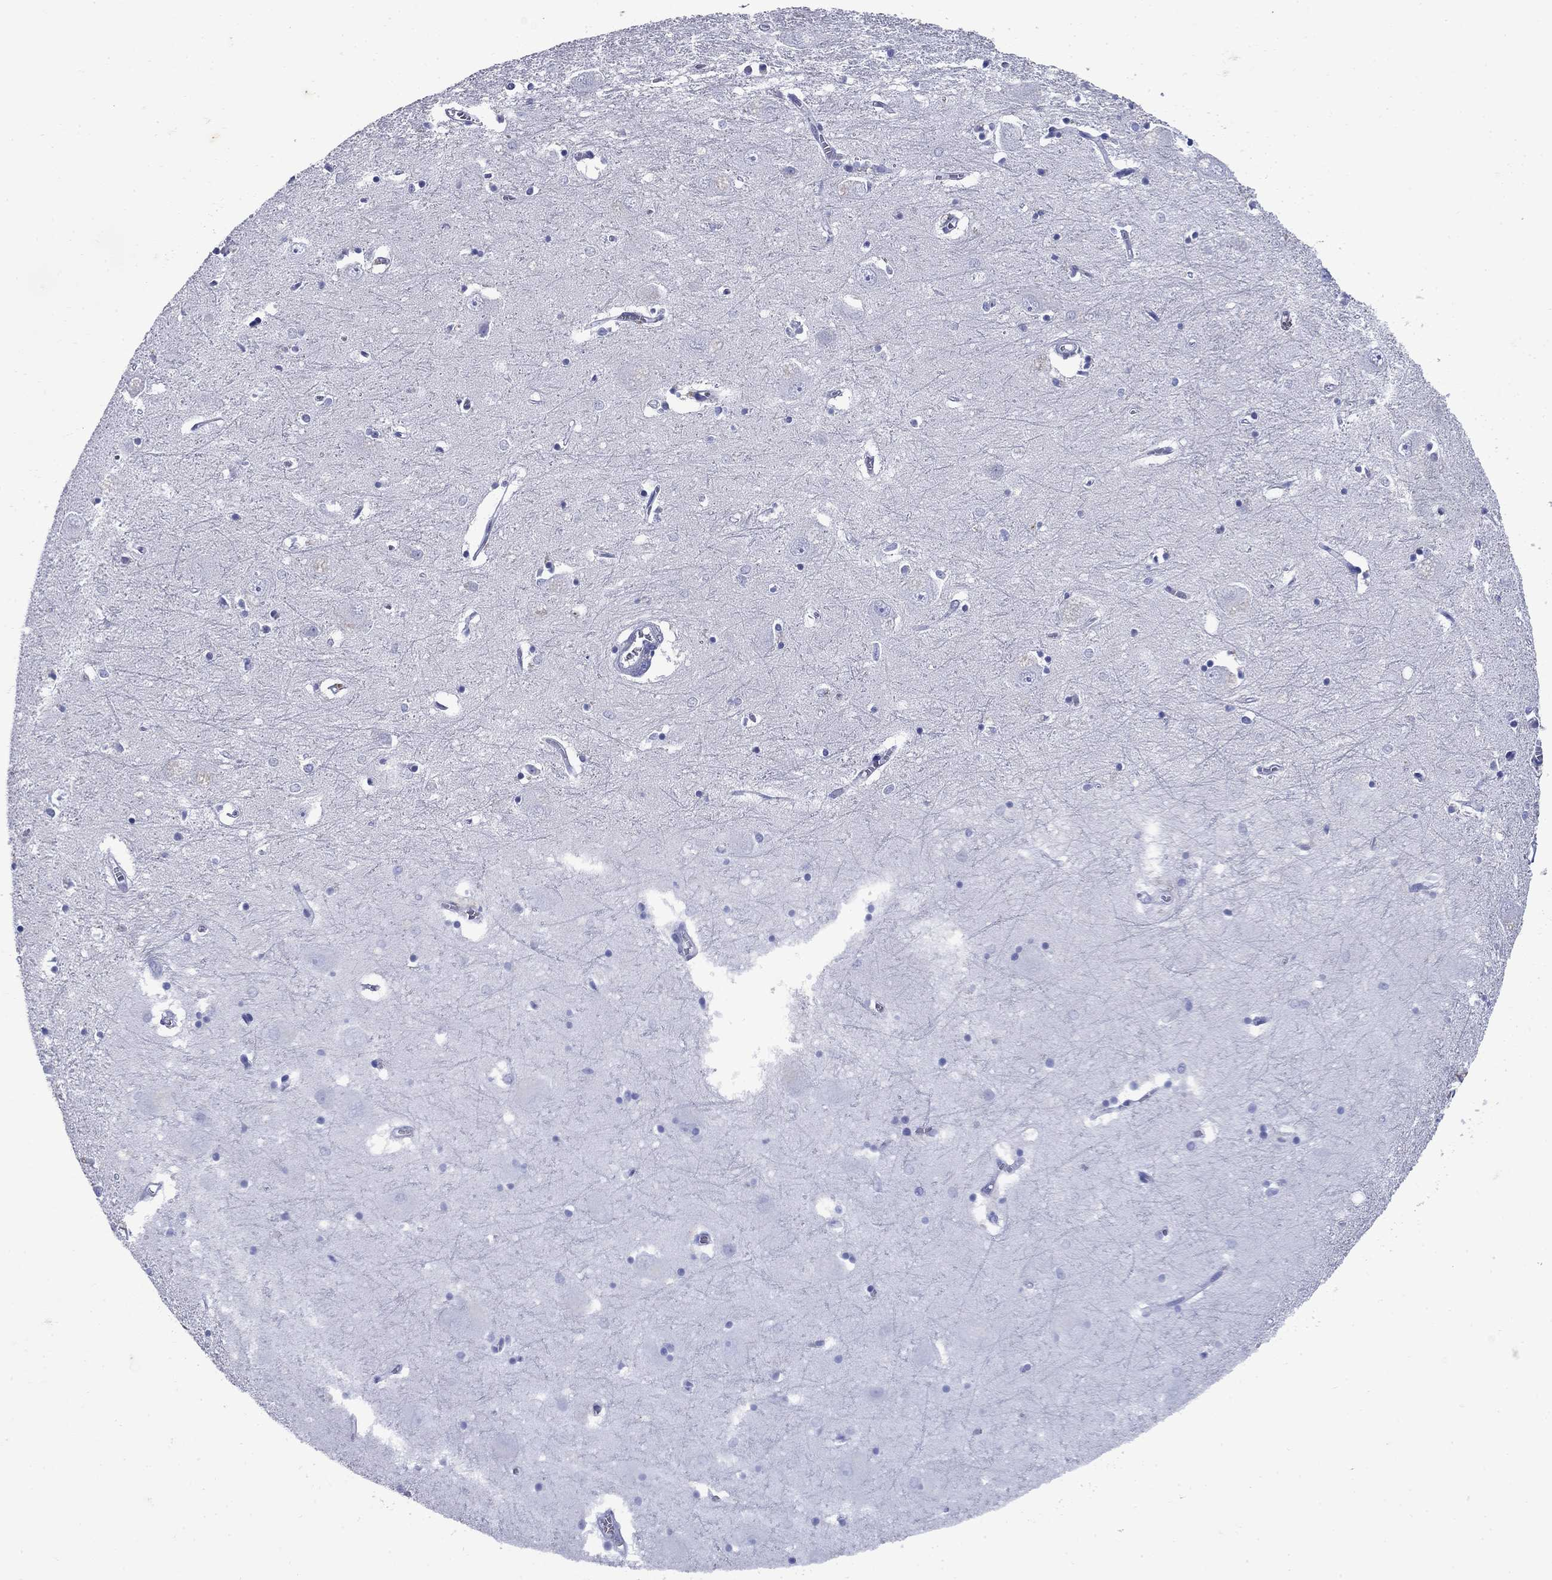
{"staining": {"intensity": "negative", "quantity": "none", "location": "none"}, "tissue": "caudate", "cell_type": "Glial cells", "image_type": "normal", "snomed": [{"axis": "morphology", "description": "Normal tissue, NOS"}, {"axis": "topography", "description": "Lateral ventricle wall"}], "caption": "Caudate was stained to show a protein in brown. There is no significant staining in glial cells. The staining is performed using DAB (3,3'-diaminobenzidine) brown chromogen with nuclei counter-stained in using hematoxylin.", "gene": "CD1A", "patient": {"sex": "male", "age": 54}}